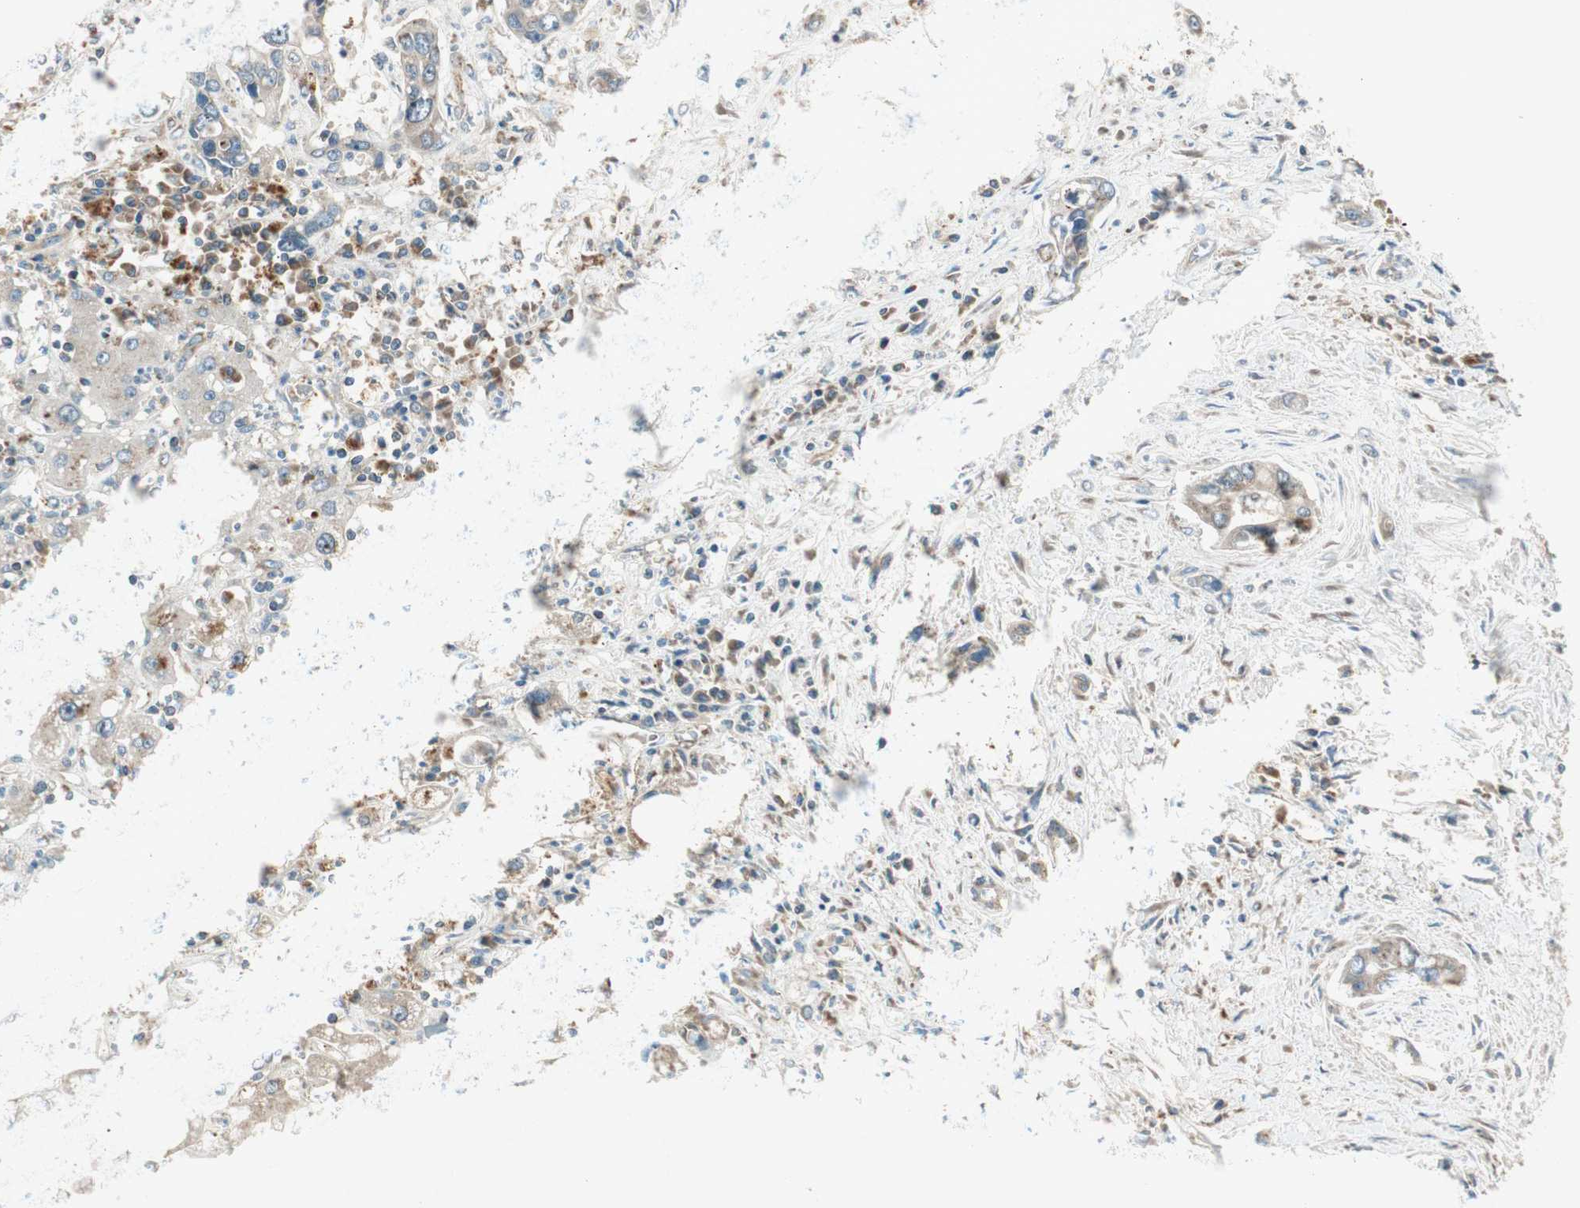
{"staining": {"intensity": "weak", "quantity": ">75%", "location": "cytoplasmic/membranous"}, "tissue": "liver cancer", "cell_type": "Tumor cells", "image_type": "cancer", "snomed": [{"axis": "morphology", "description": "Cholangiocarcinoma"}, {"axis": "topography", "description": "Liver"}], "caption": "Protein staining displays weak cytoplasmic/membranous expression in about >75% of tumor cells in liver cholangiocarcinoma.", "gene": "CHADL", "patient": {"sex": "female", "age": 65}}